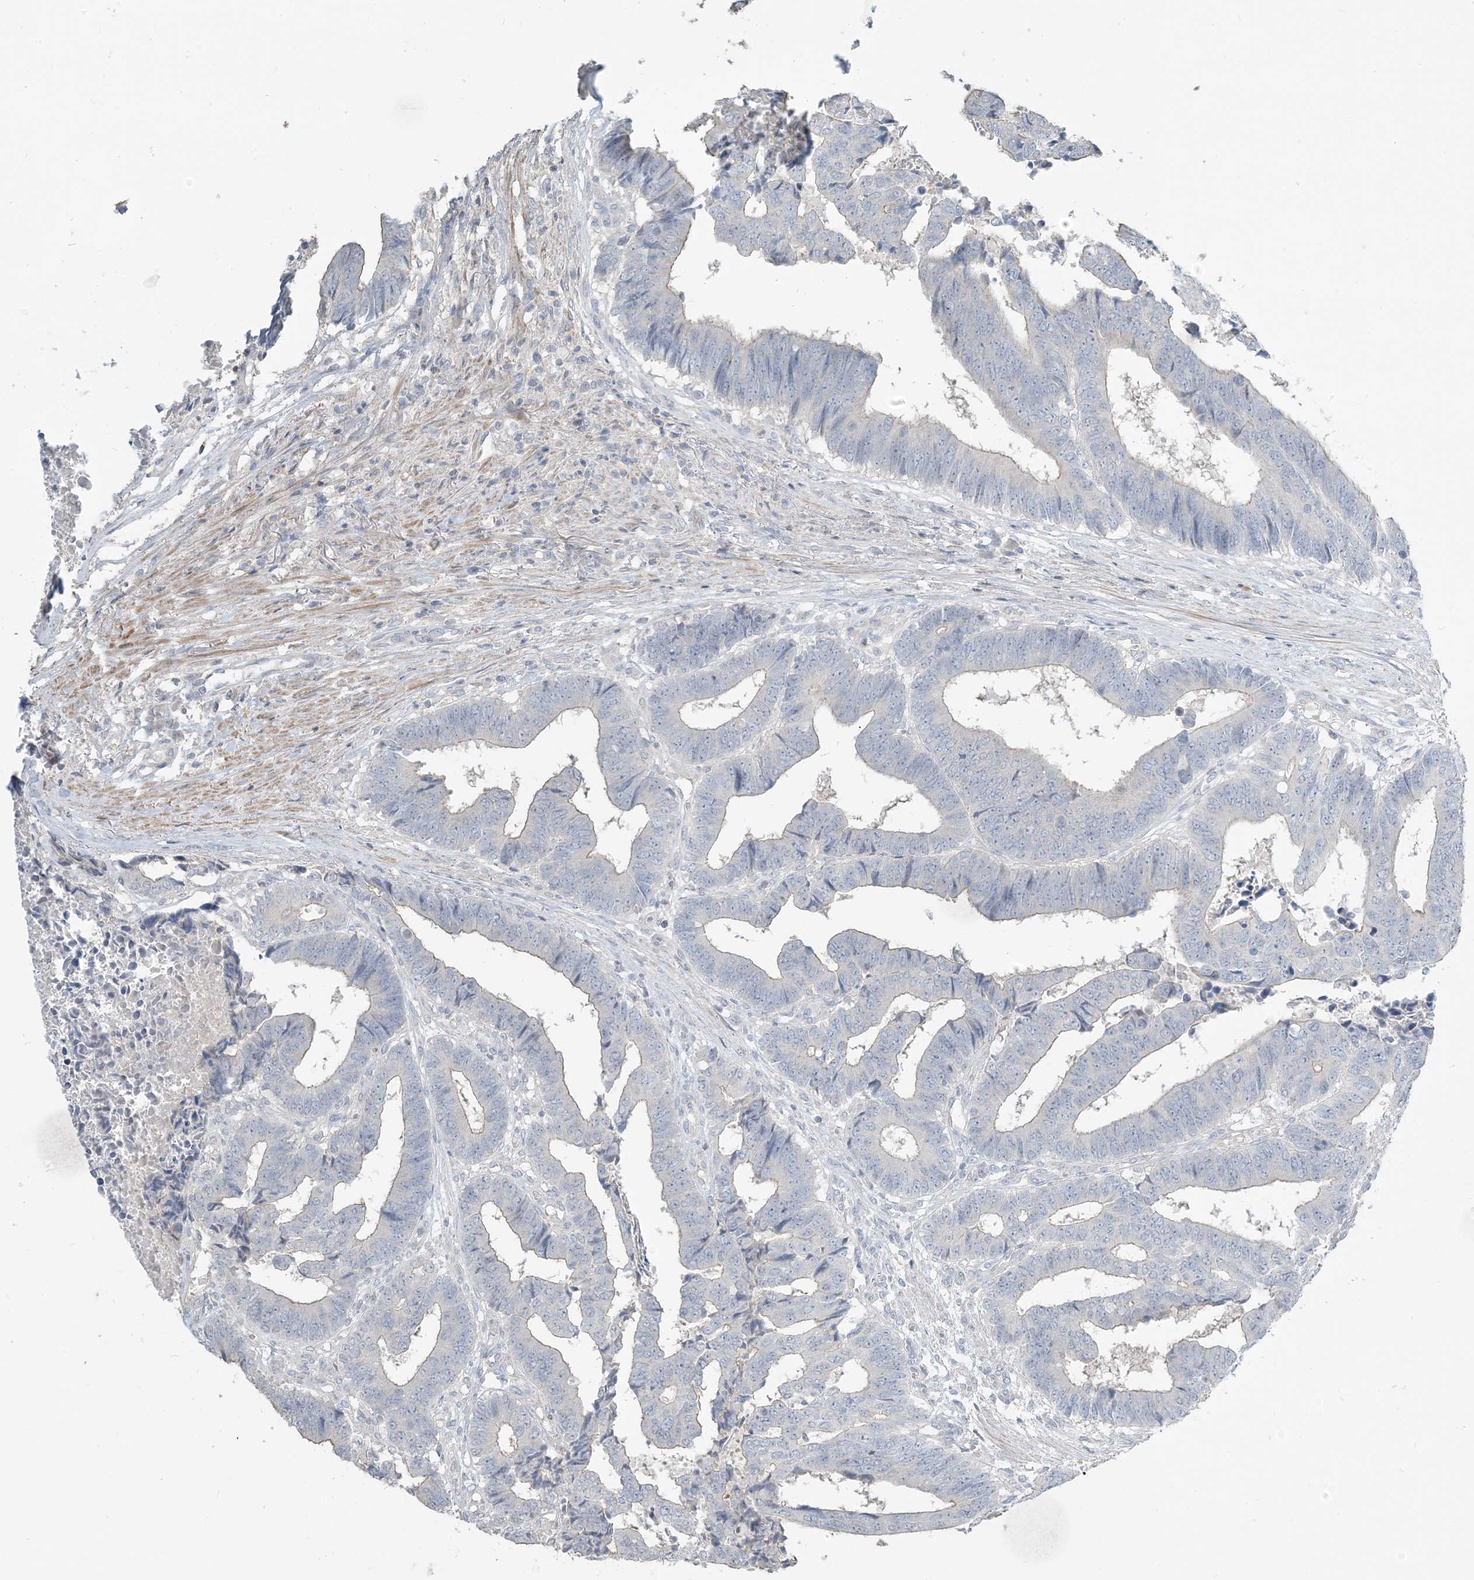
{"staining": {"intensity": "negative", "quantity": "none", "location": "none"}, "tissue": "colorectal cancer", "cell_type": "Tumor cells", "image_type": "cancer", "snomed": [{"axis": "morphology", "description": "Adenocarcinoma, NOS"}, {"axis": "topography", "description": "Rectum"}], "caption": "The histopathology image reveals no staining of tumor cells in colorectal cancer.", "gene": "NPHS2", "patient": {"sex": "male", "age": 84}}